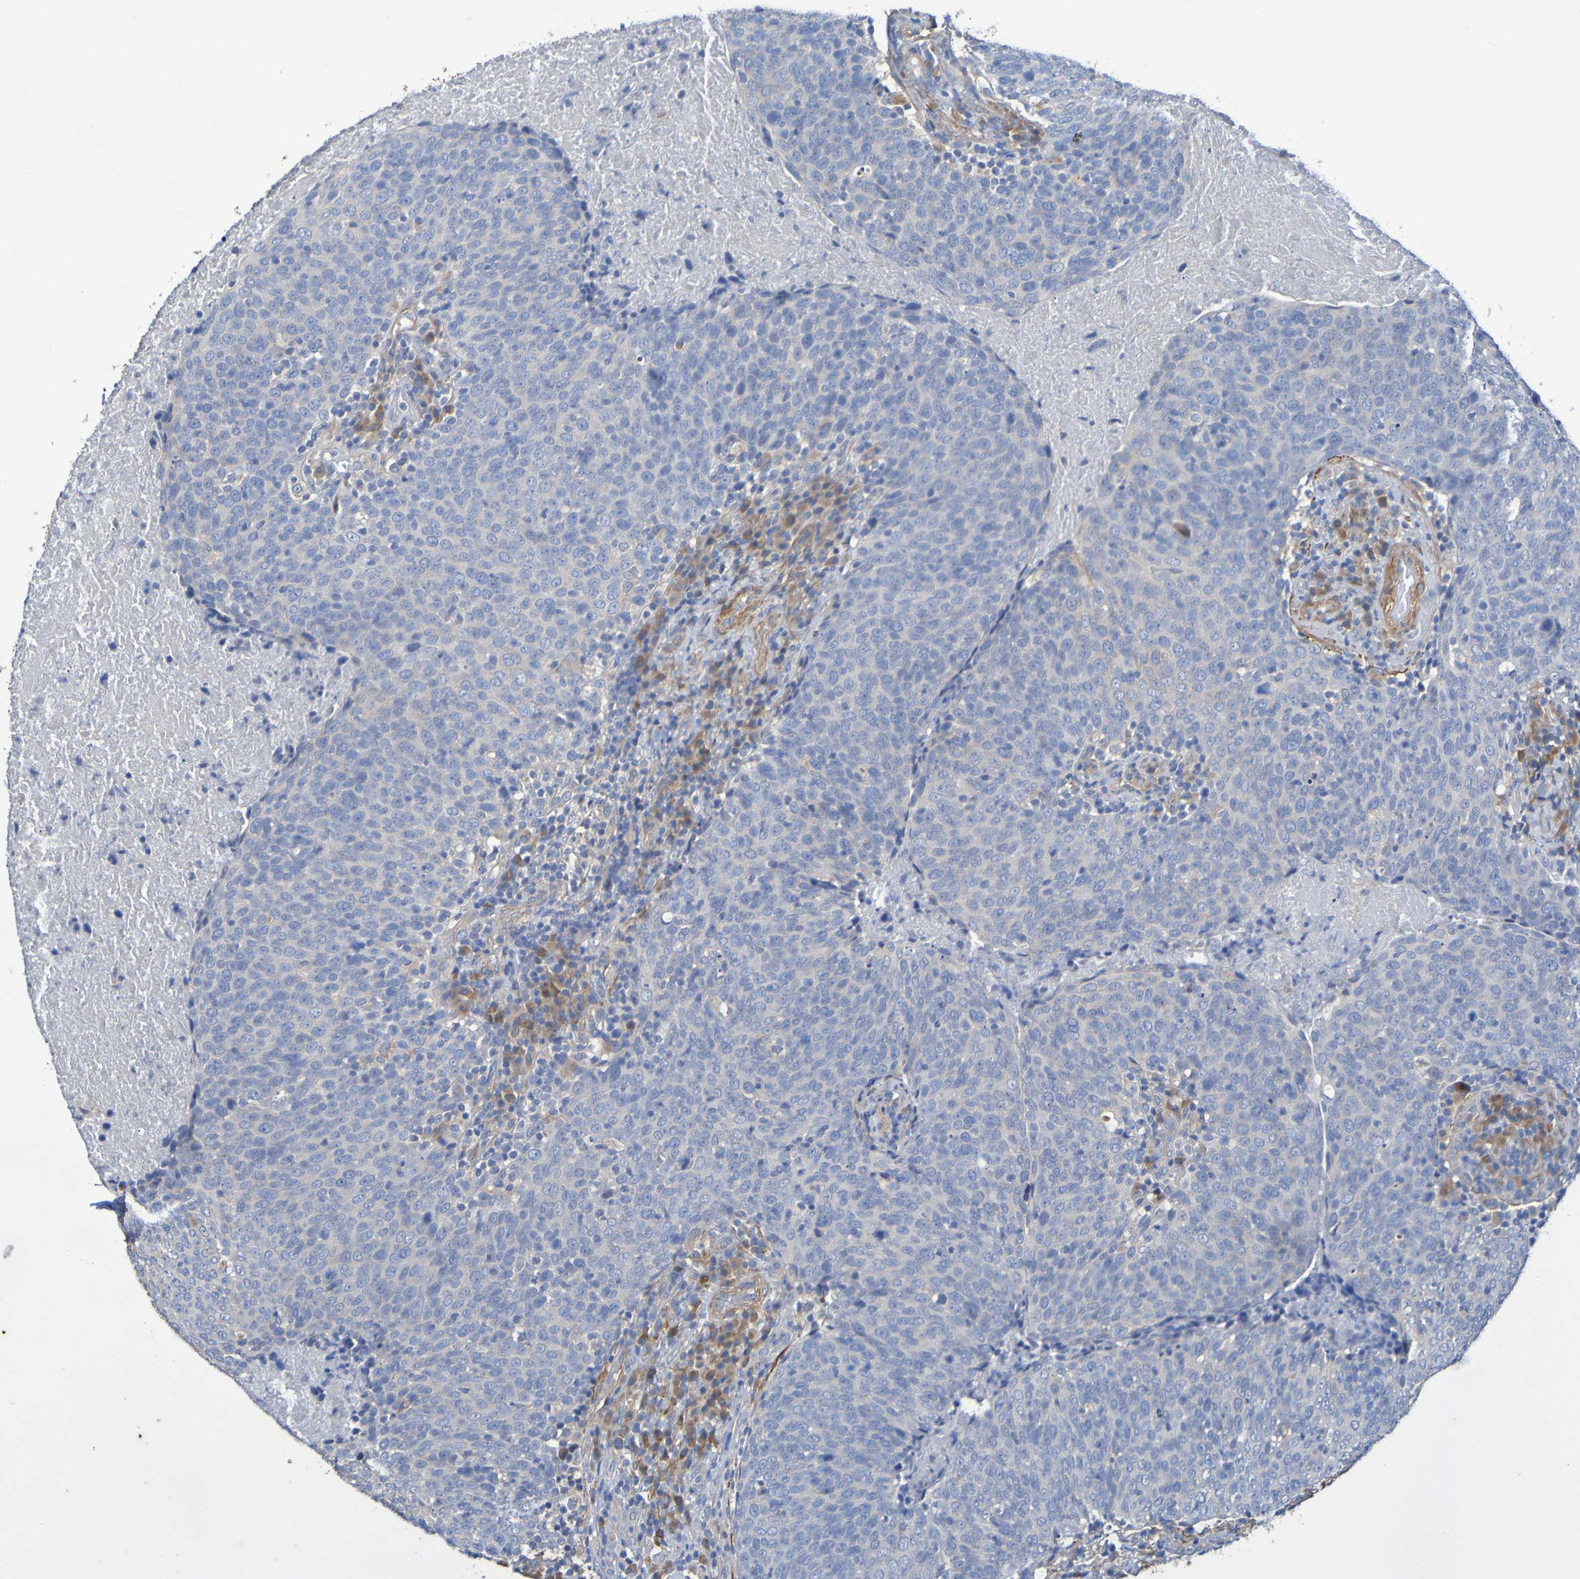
{"staining": {"intensity": "negative", "quantity": "none", "location": "none"}, "tissue": "head and neck cancer", "cell_type": "Tumor cells", "image_type": "cancer", "snomed": [{"axis": "morphology", "description": "Squamous cell carcinoma, NOS"}, {"axis": "morphology", "description": "Squamous cell carcinoma, metastatic, NOS"}, {"axis": "topography", "description": "Lymph node"}, {"axis": "topography", "description": "Head-Neck"}], "caption": "A micrograph of human head and neck metastatic squamous cell carcinoma is negative for staining in tumor cells.", "gene": "SRPRB", "patient": {"sex": "male", "age": 62}}